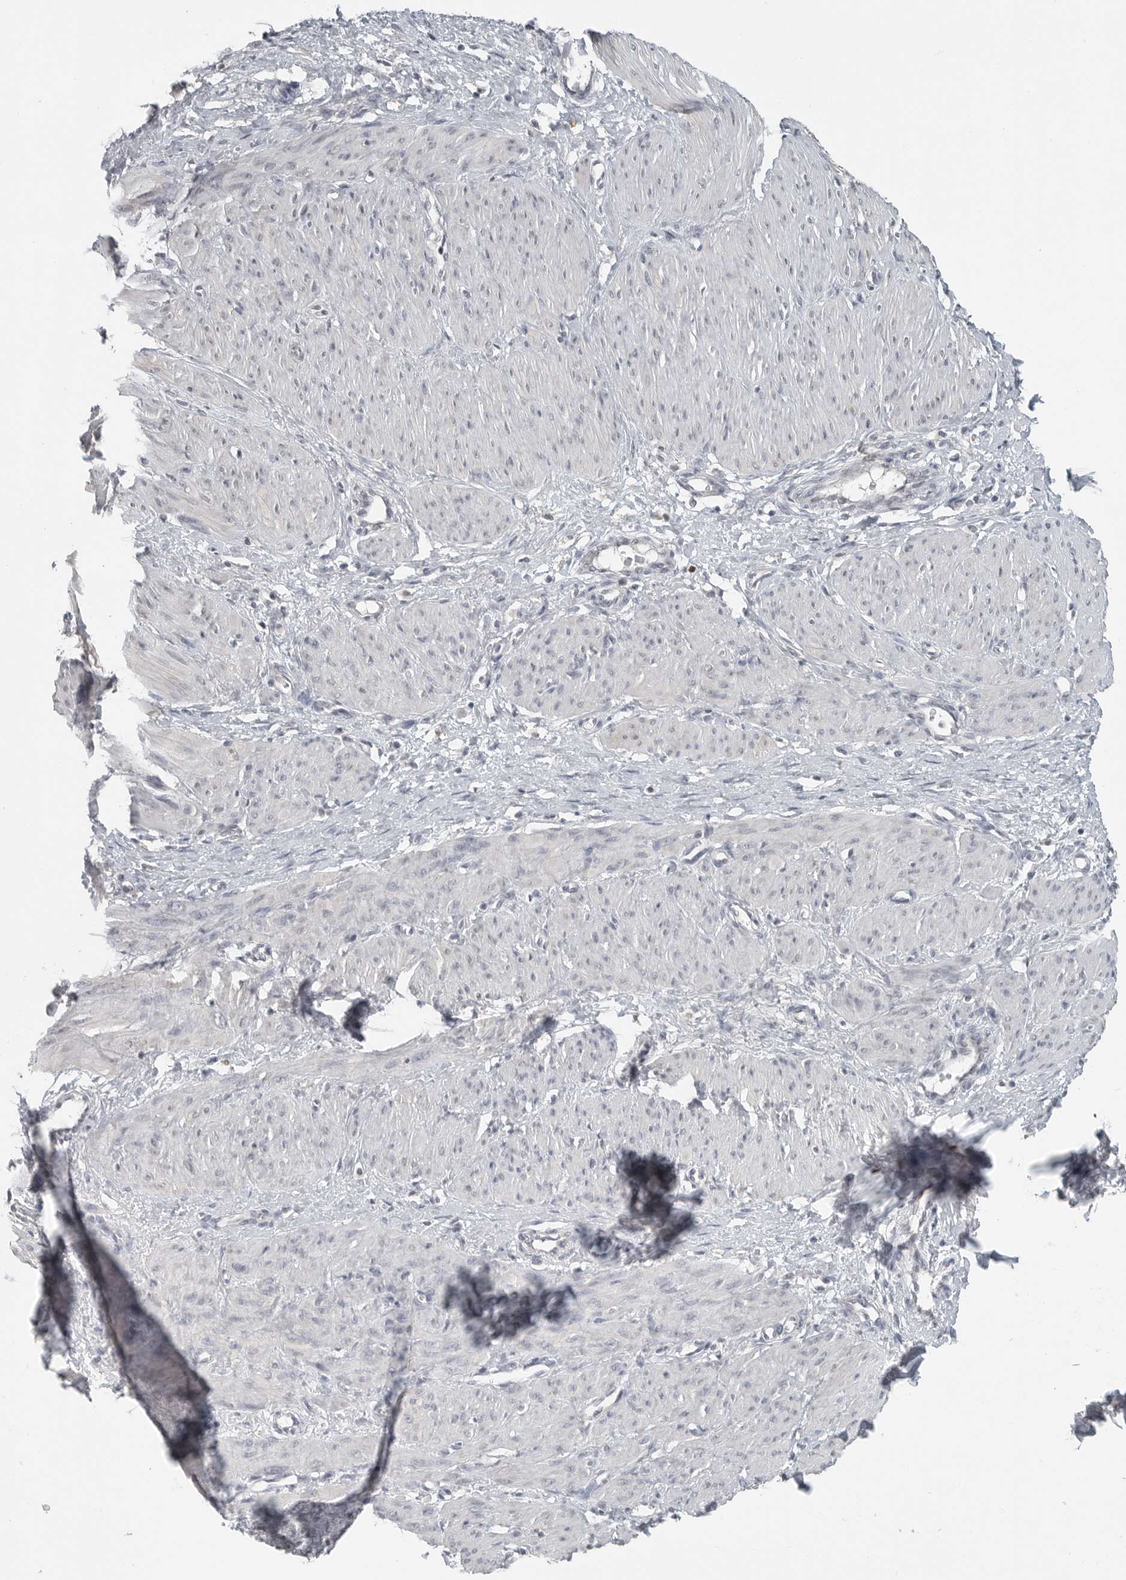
{"staining": {"intensity": "negative", "quantity": "none", "location": "none"}, "tissue": "smooth muscle", "cell_type": "Smooth muscle cells", "image_type": "normal", "snomed": [{"axis": "morphology", "description": "Normal tissue, NOS"}, {"axis": "topography", "description": "Endometrium"}], "caption": "Micrograph shows no significant protein positivity in smooth muscle cells of unremarkable smooth muscle. (DAB immunohistochemistry with hematoxylin counter stain).", "gene": "FOXP3", "patient": {"sex": "female", "age": 33}}